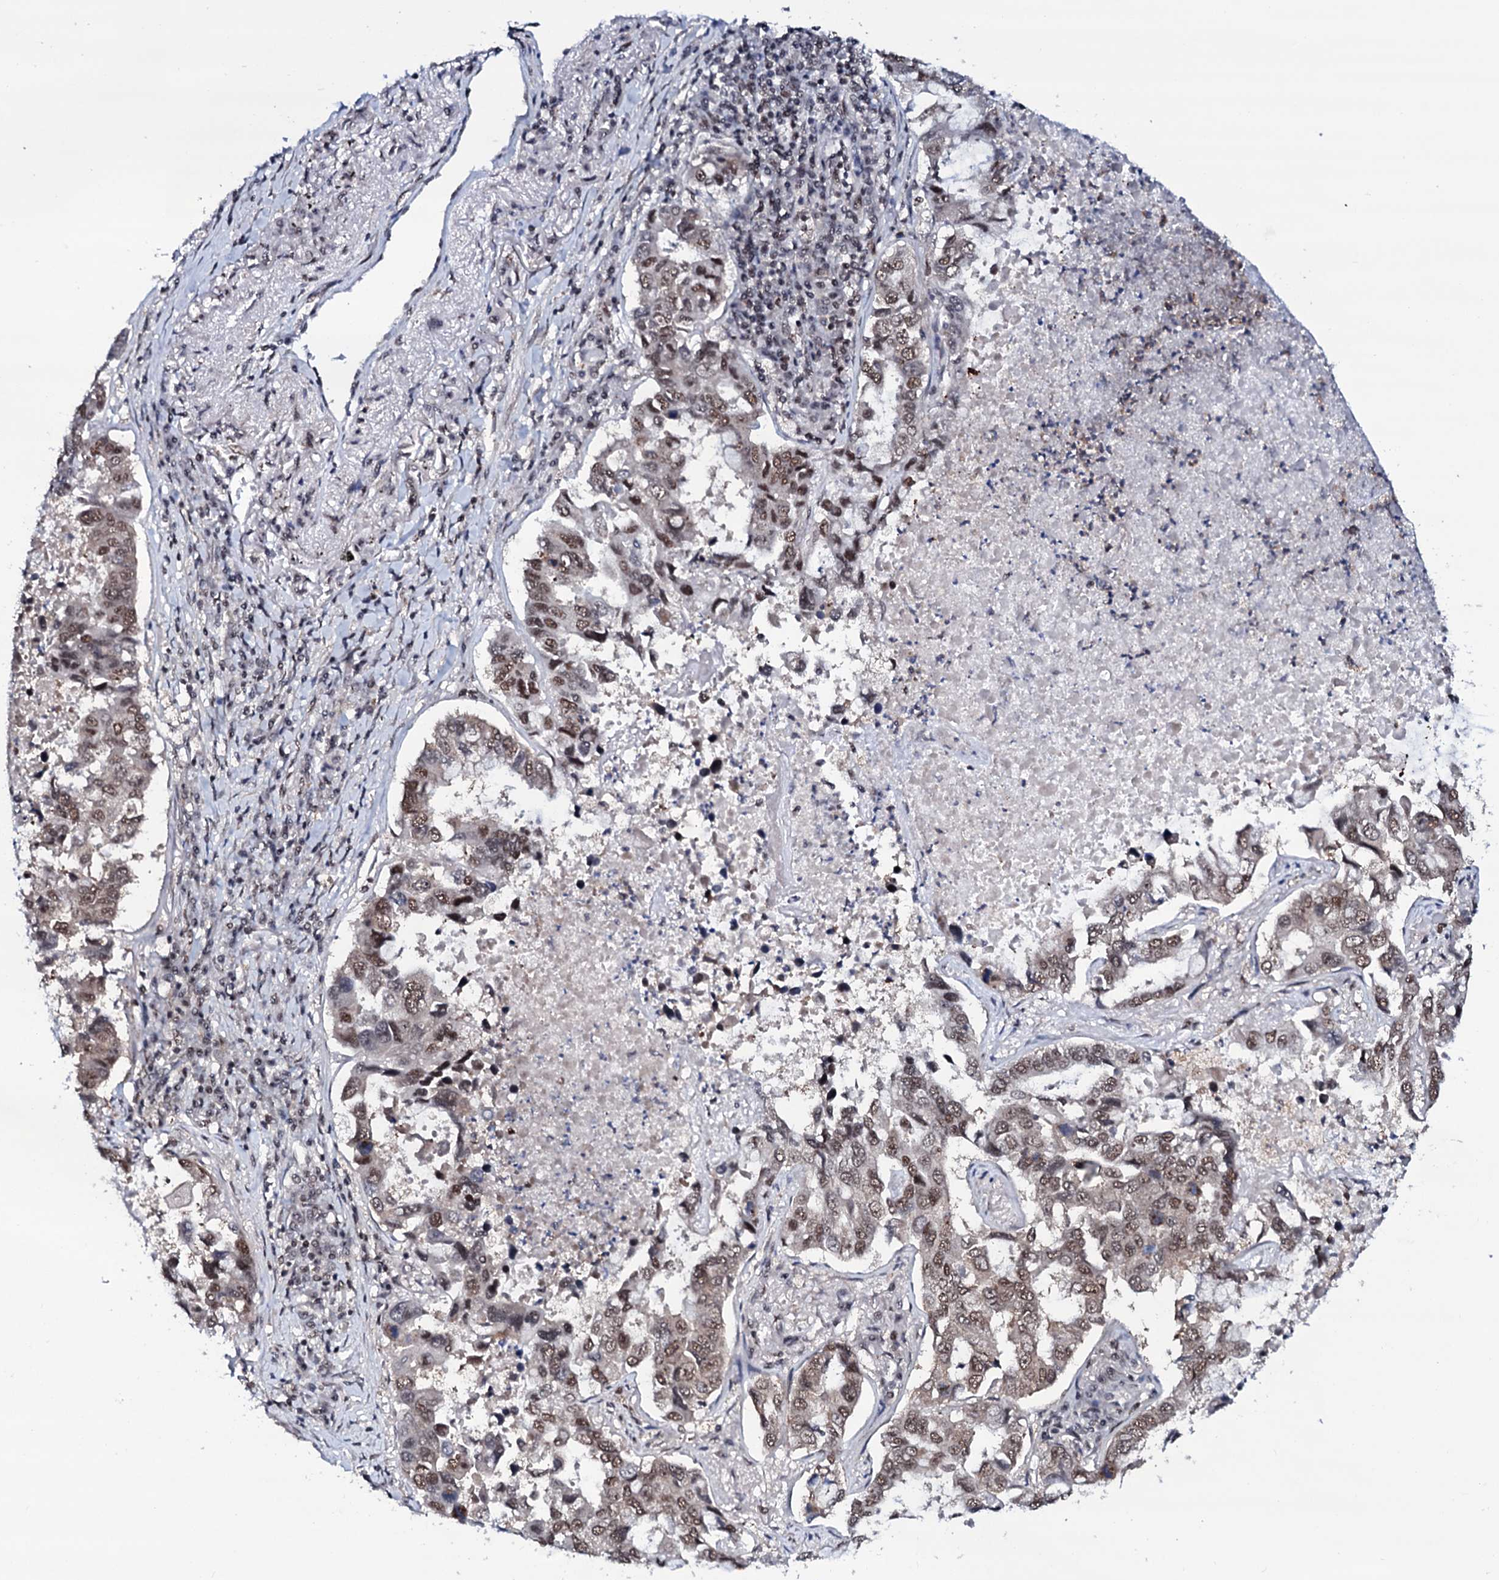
{"staining": {"intensity": "moderate", "quantity": ">75%", "location": "nuclear"}, "tissue": "lung cancer", "cell_type": "Tumor cells", "image_type": "cancer", "snomed": [{"axis": "morphology", "description": "Adenocarcinoma, NOS"}, {"axis": "topography", "description": "Lung"}], "caption": "Brown immunohistochemical staining in lung cancer (adenocarcinoma) reveals moderate nuclear positivity in approximately >75% of tumor cells.", "gene": "PRPF18", "patient": {"sex": "male", "age": 64}}